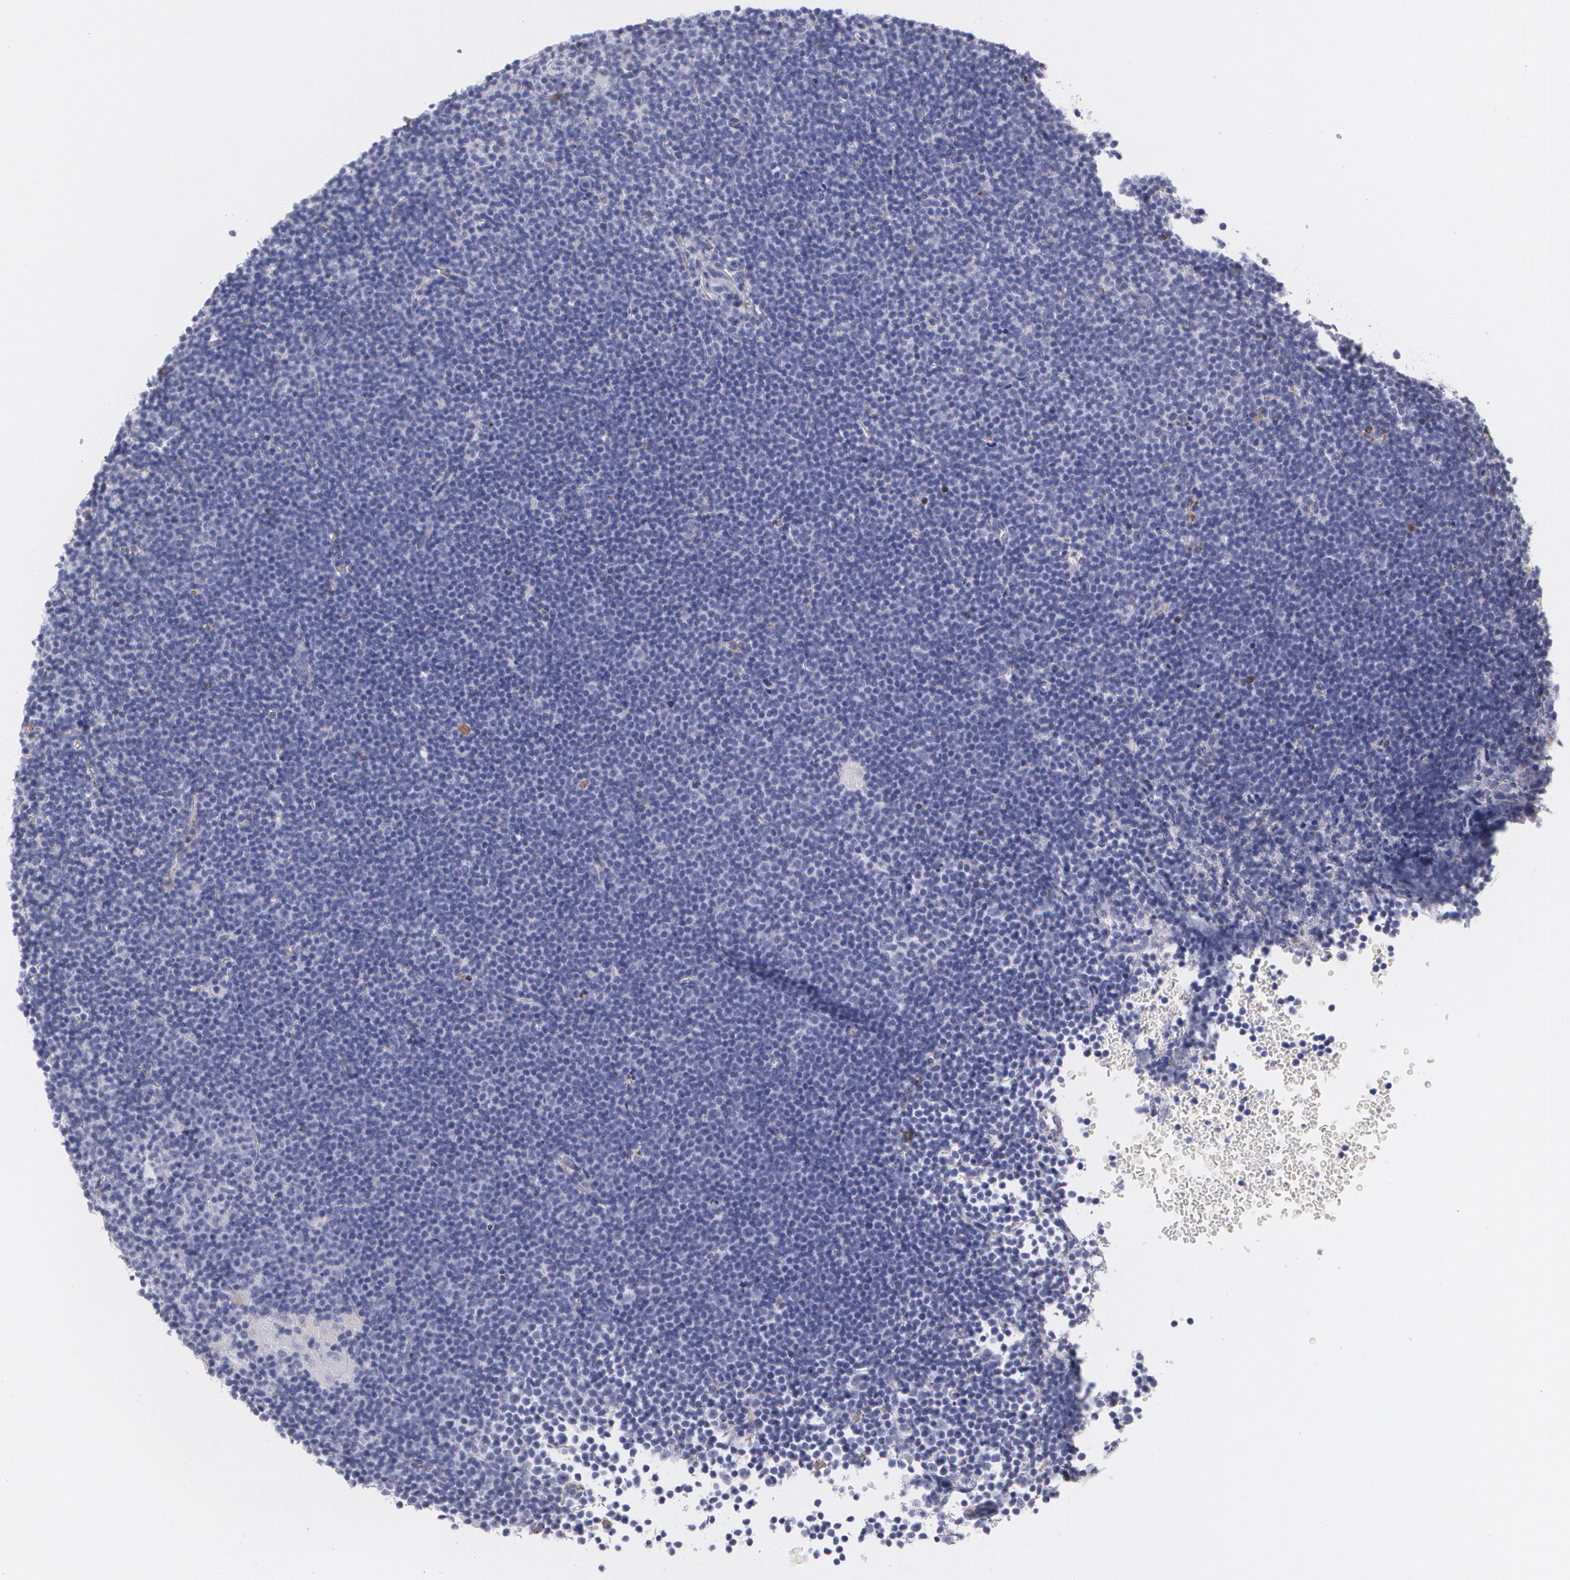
{"staining": {"intensity": "negative", "quantity": "none", "location": "none"}, "tissue": "lymphoma", "cell_type": "Tumor cells", "image_type": "cancer", "snomed": [{"axis": "morphology", "description": "Malignant lymphoma, non-Hodgkin's type, Low grade"}, {"axis": "topography", "description": "Lymph node"}], "caption": "A high-resolution image shows immunohistochemistry (IHC) staining of lymphoma, which demonstrates no significant positivity in tumor cells.", "gene": "SERPINA1", "patient": {"sex": "female", "age": 69}}